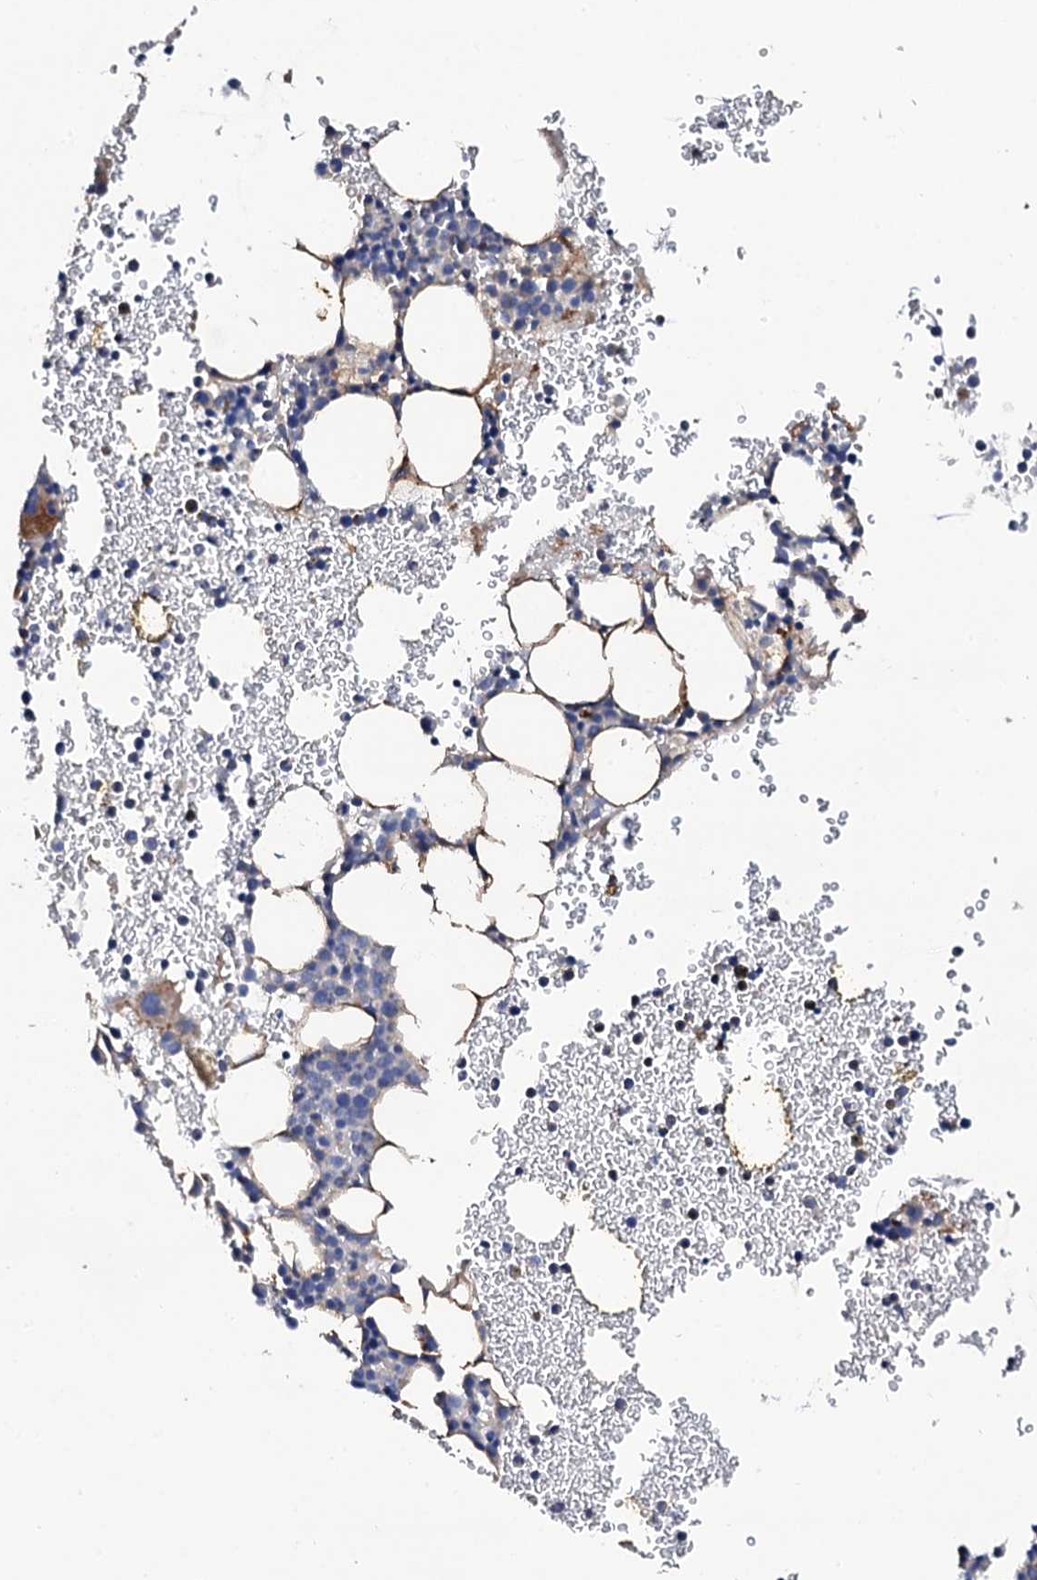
{"staining": {"intensity": "strong", "quantity": "<25%", "location": "cytoplasmic/membranous"}, "tissue": "bone marrow", "cell_type": "Hematopoietic cells", "image_type": "normal", "snomed": [{"axis": "morphology", "description": "Normal tissue, NOS"}, {"axis": "topography", "description": "Bone marrow"}], "caption": "Protein expression analysis of unremarkable bone marrow exhibits strong cytoplasmic/membranous expression in about <25% of hematopoietic cells. Ihc stains the protein of interest in brown and the nuclei are stained blue.", "gene": "DBX1", "patient": {"sex": "female", "age": 76}}